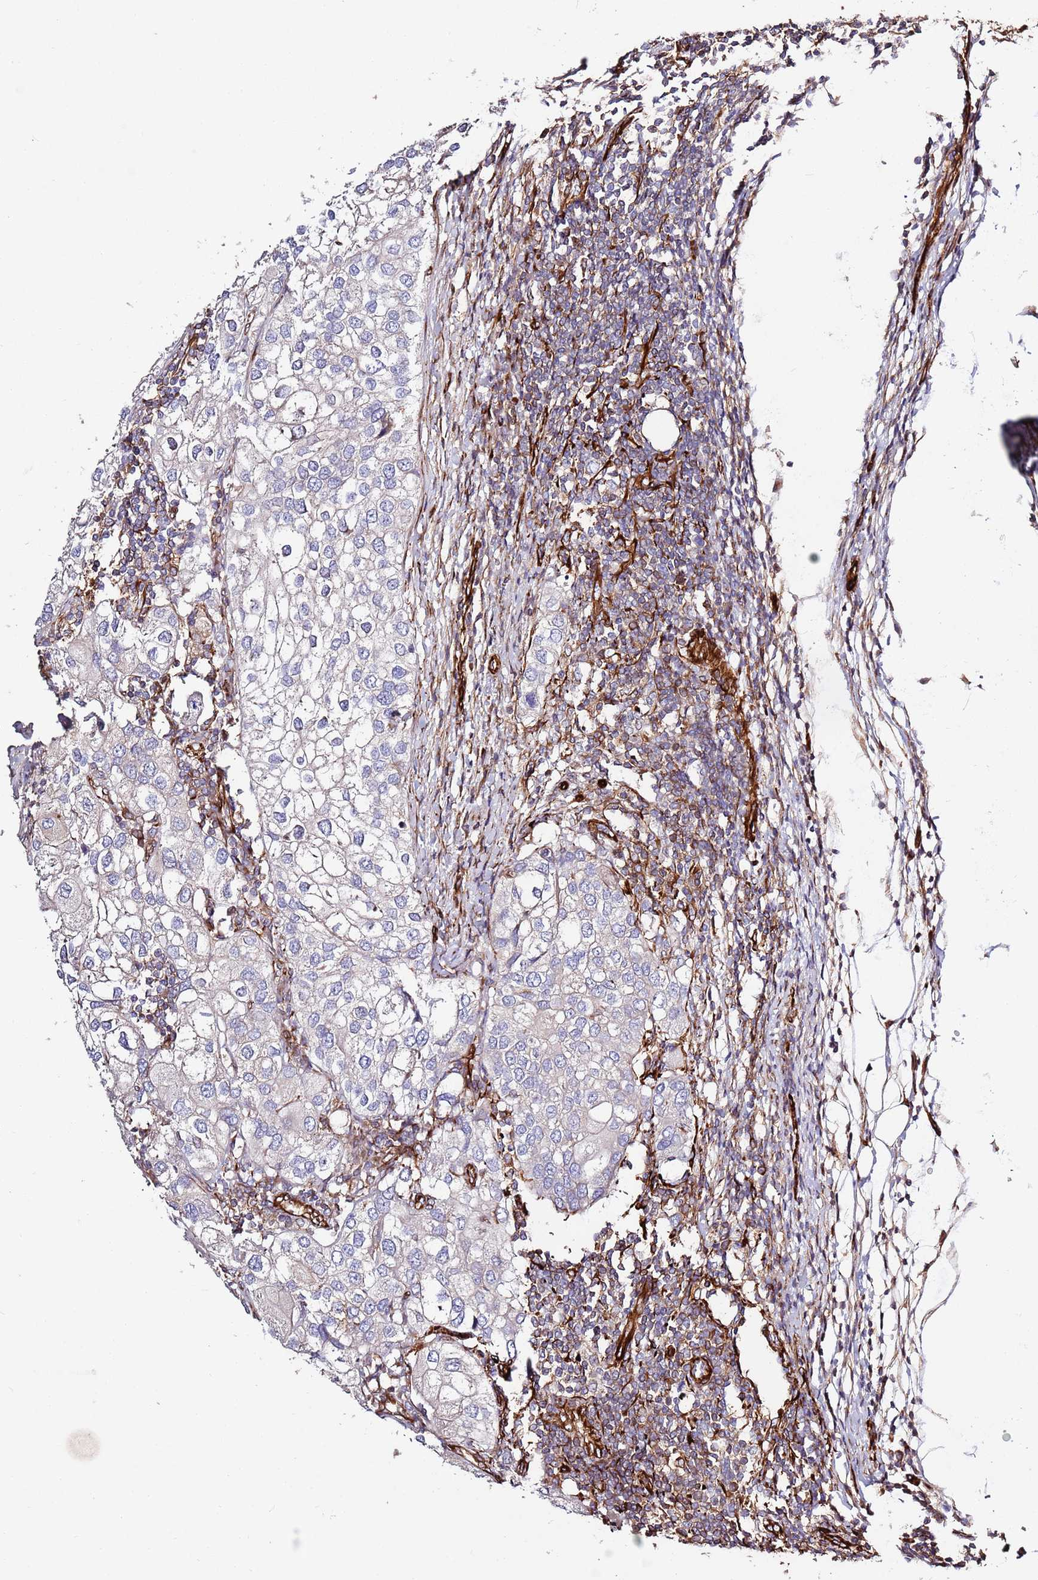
{"staining": {"intensity": "negative", "quantity": "none", "location": "none"}, "tissue": "urothelial cancer", "cell_type": "Tumor cells", "image_type": "cancer", "snomed": [{"axis": "morphology", "description": "Urothelial carcinoma, High grade"}, {"axis": "topography", "description": "Urinary bladder"}], "caption": "Immunohistochemistry (IHC) image of high-grade urothelial carcinoma stained for a protein (brown), which exhibits no expression in tumor cells.", "gene": "MRGPRE", "patient": {"sex": "male", "age": 64}}